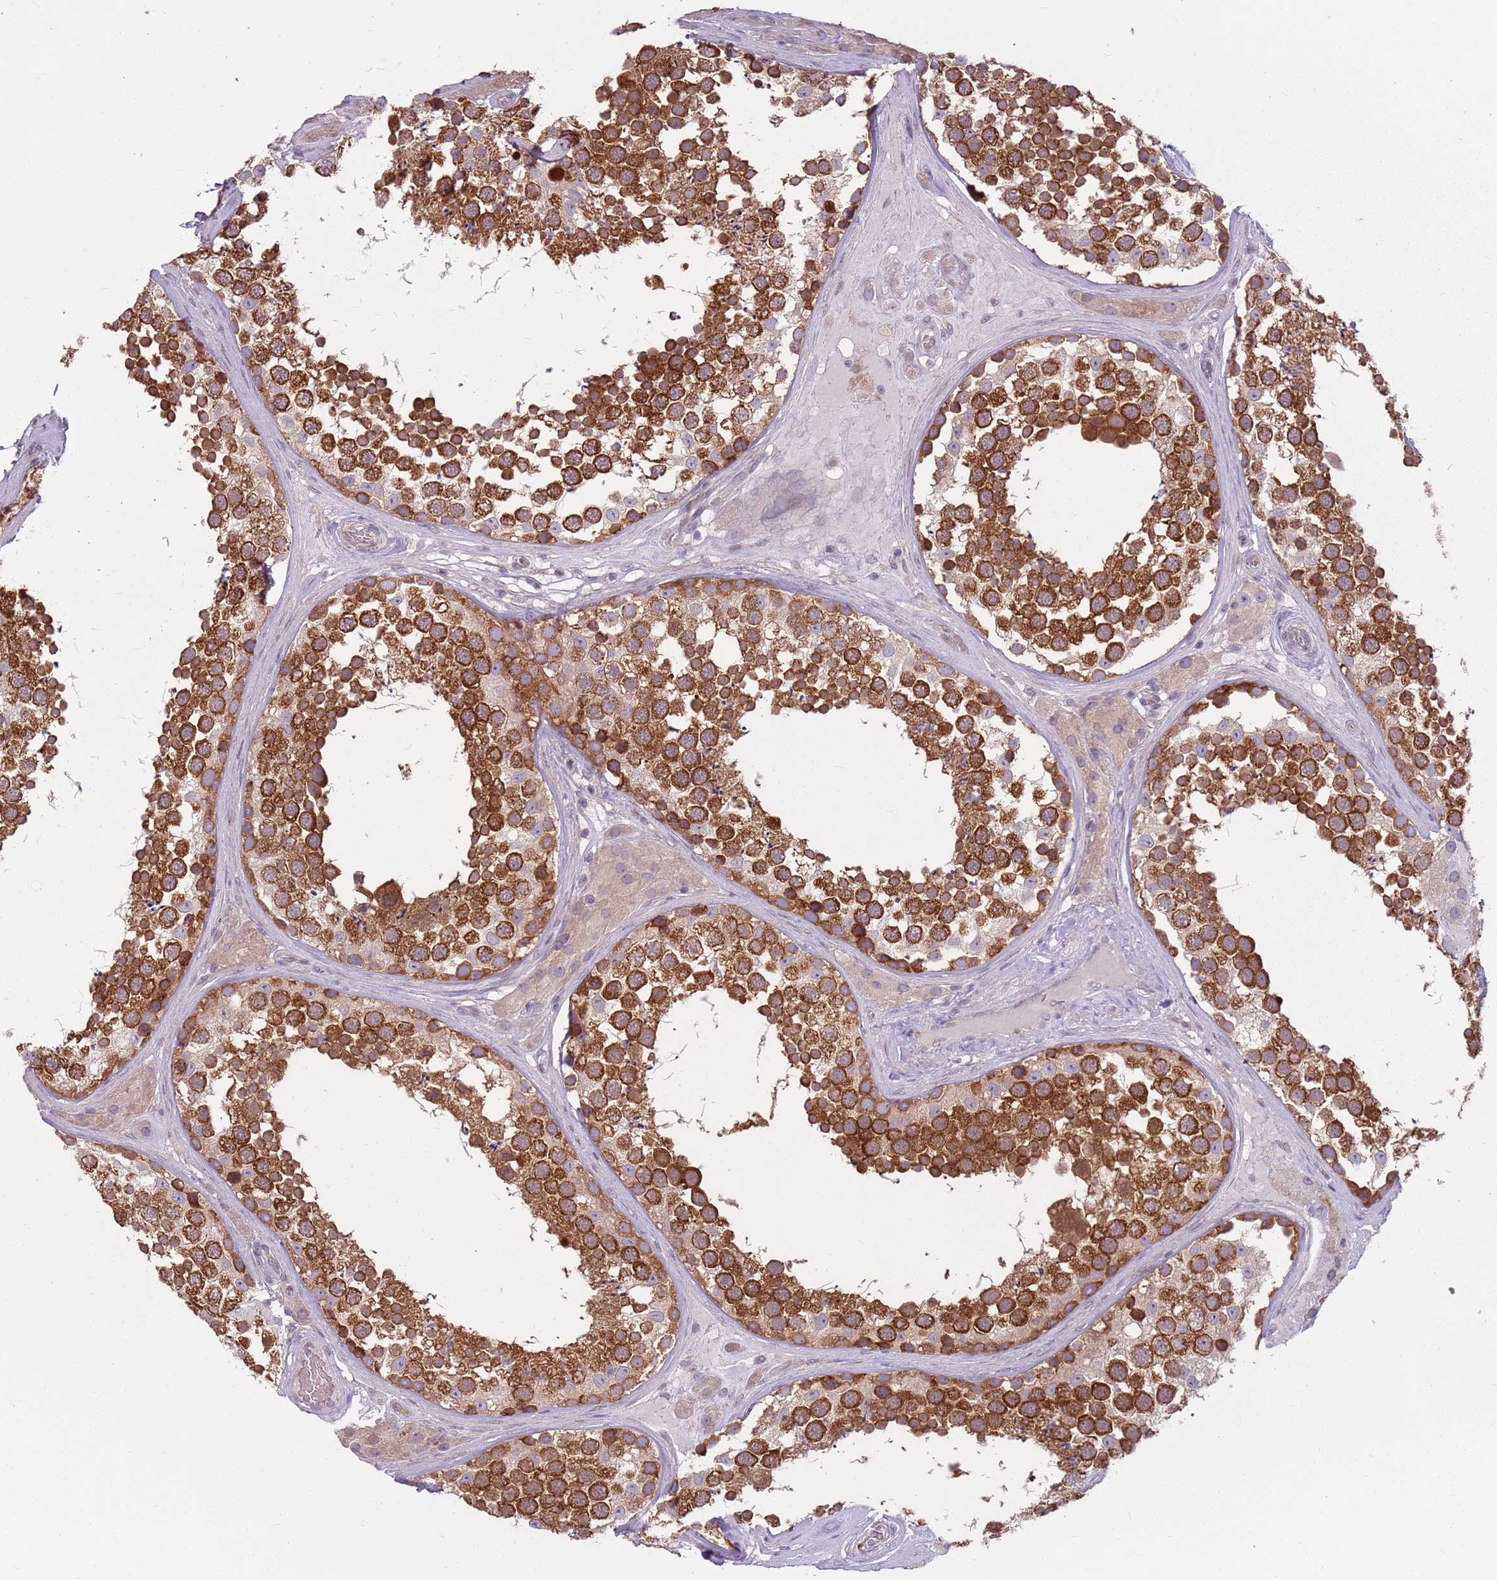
{"staining": {"intensity": "strong", "quantity": ">75%", "location": "cytoplasmic/membranous"}, "tissue": "testis", "cell_type": "Cells in seminiferous ducts", "image_type": "normal", "snomed": [{"axis": "morphology", "description": "Normal tissue, NOS"}, {"axis": "topography", "description": "Testis"}], "caption": "The immunohistochemical stain labels strong cytoplasmic/membranous expression in cells in seminiferous ducts of normal testis.", "gene": "HSPA14", "patient": {"sex": "male", "age": 46}}